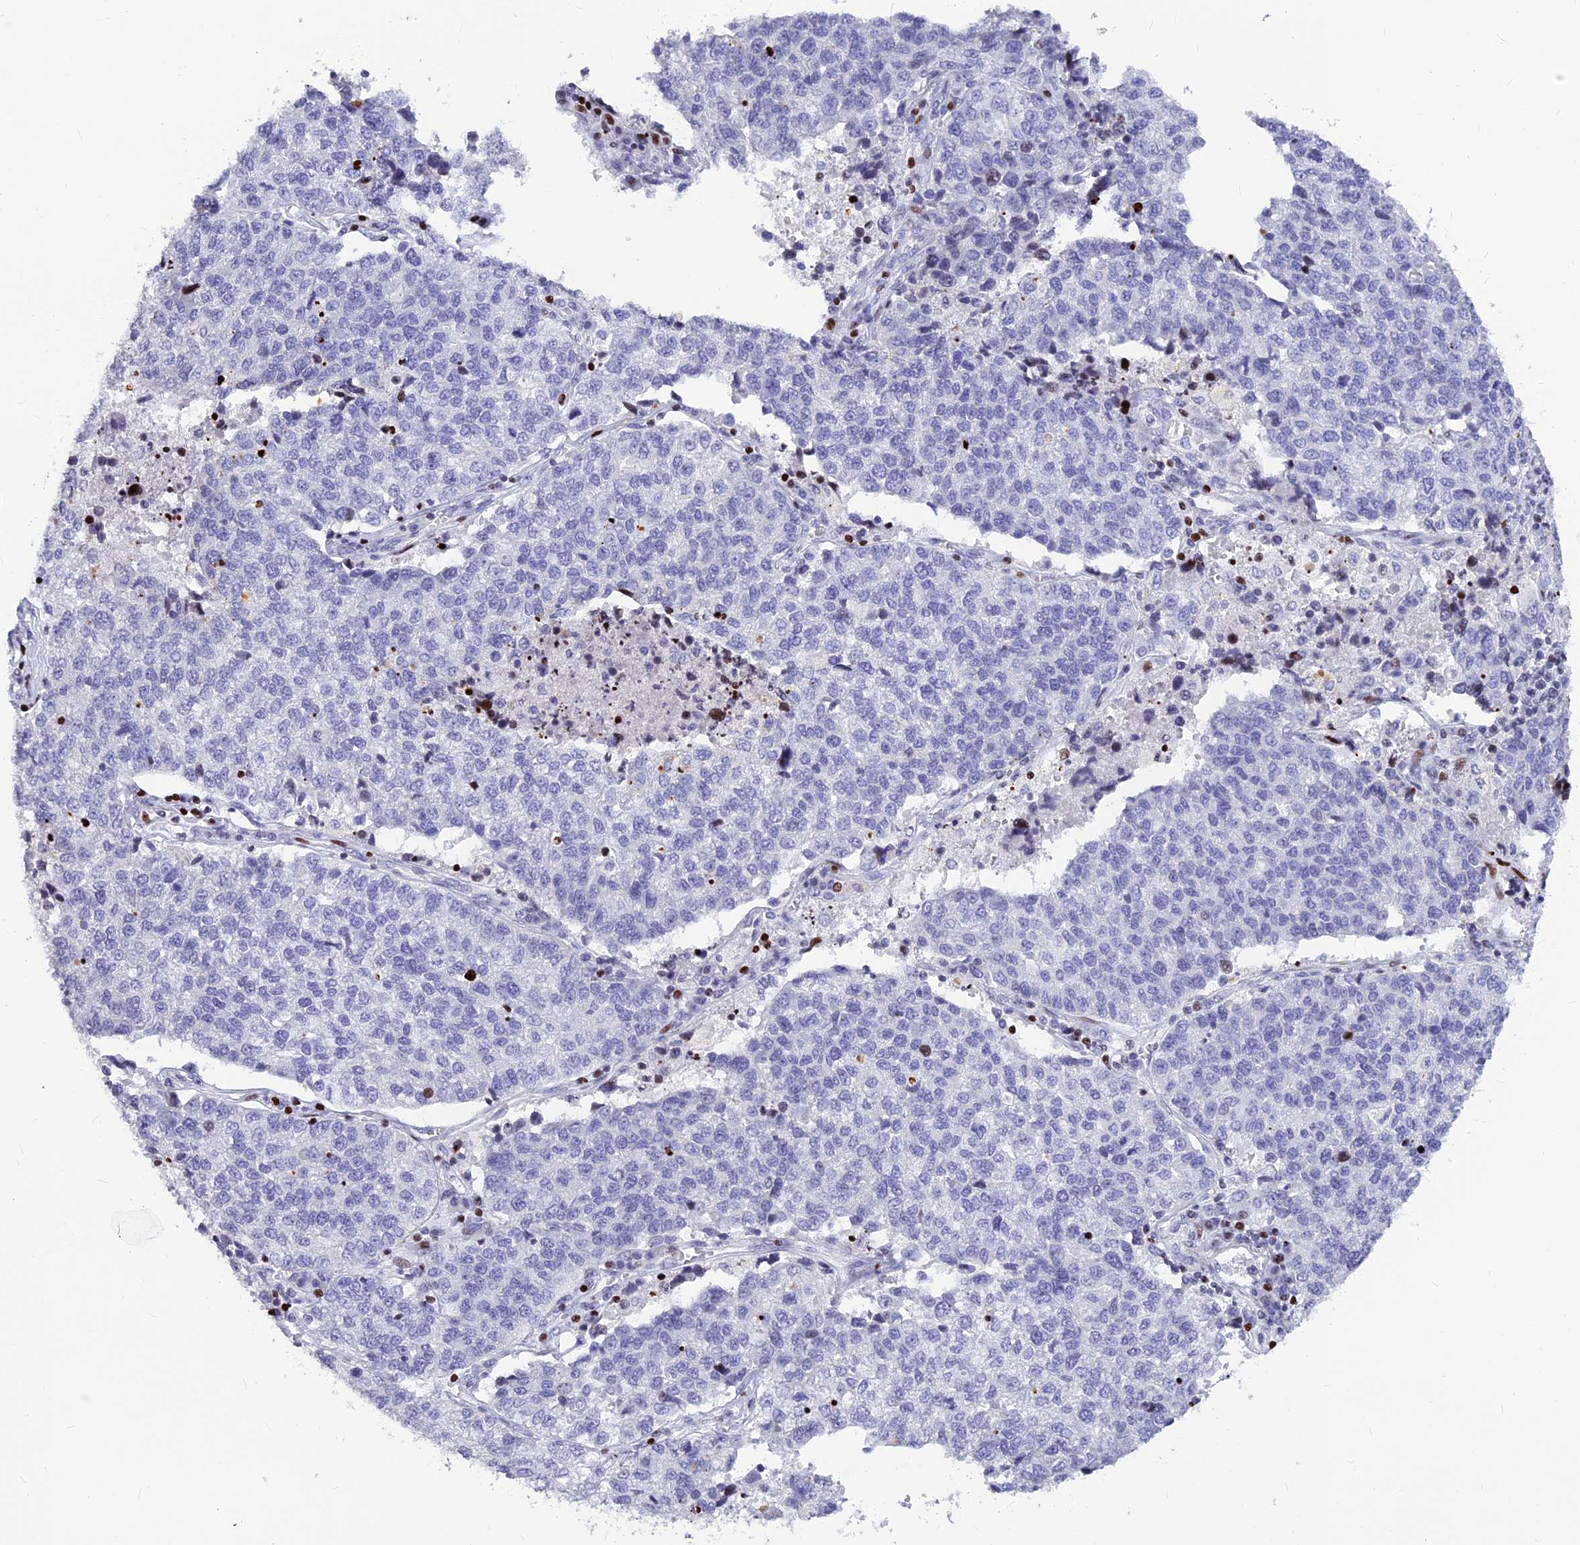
{"staining": {"intensity": "negative", "quantity": "none", "location": "none"}, "tissue": "lung cancer", "cell_type": "Tumor cells", "image_type": "cancer", "snomed": [{"axis": "morphology", "description": "Adenocarcinoma, NOS"}, {"axis": "topography", "description": "Lung"}], "caption": "This is an immunohistochemistry micrograph of human adenocarcinoma (lung). There is no expression in tumor cells.", "gene": "PRPS1", "patient": {"sex": "male", "age": 49}}